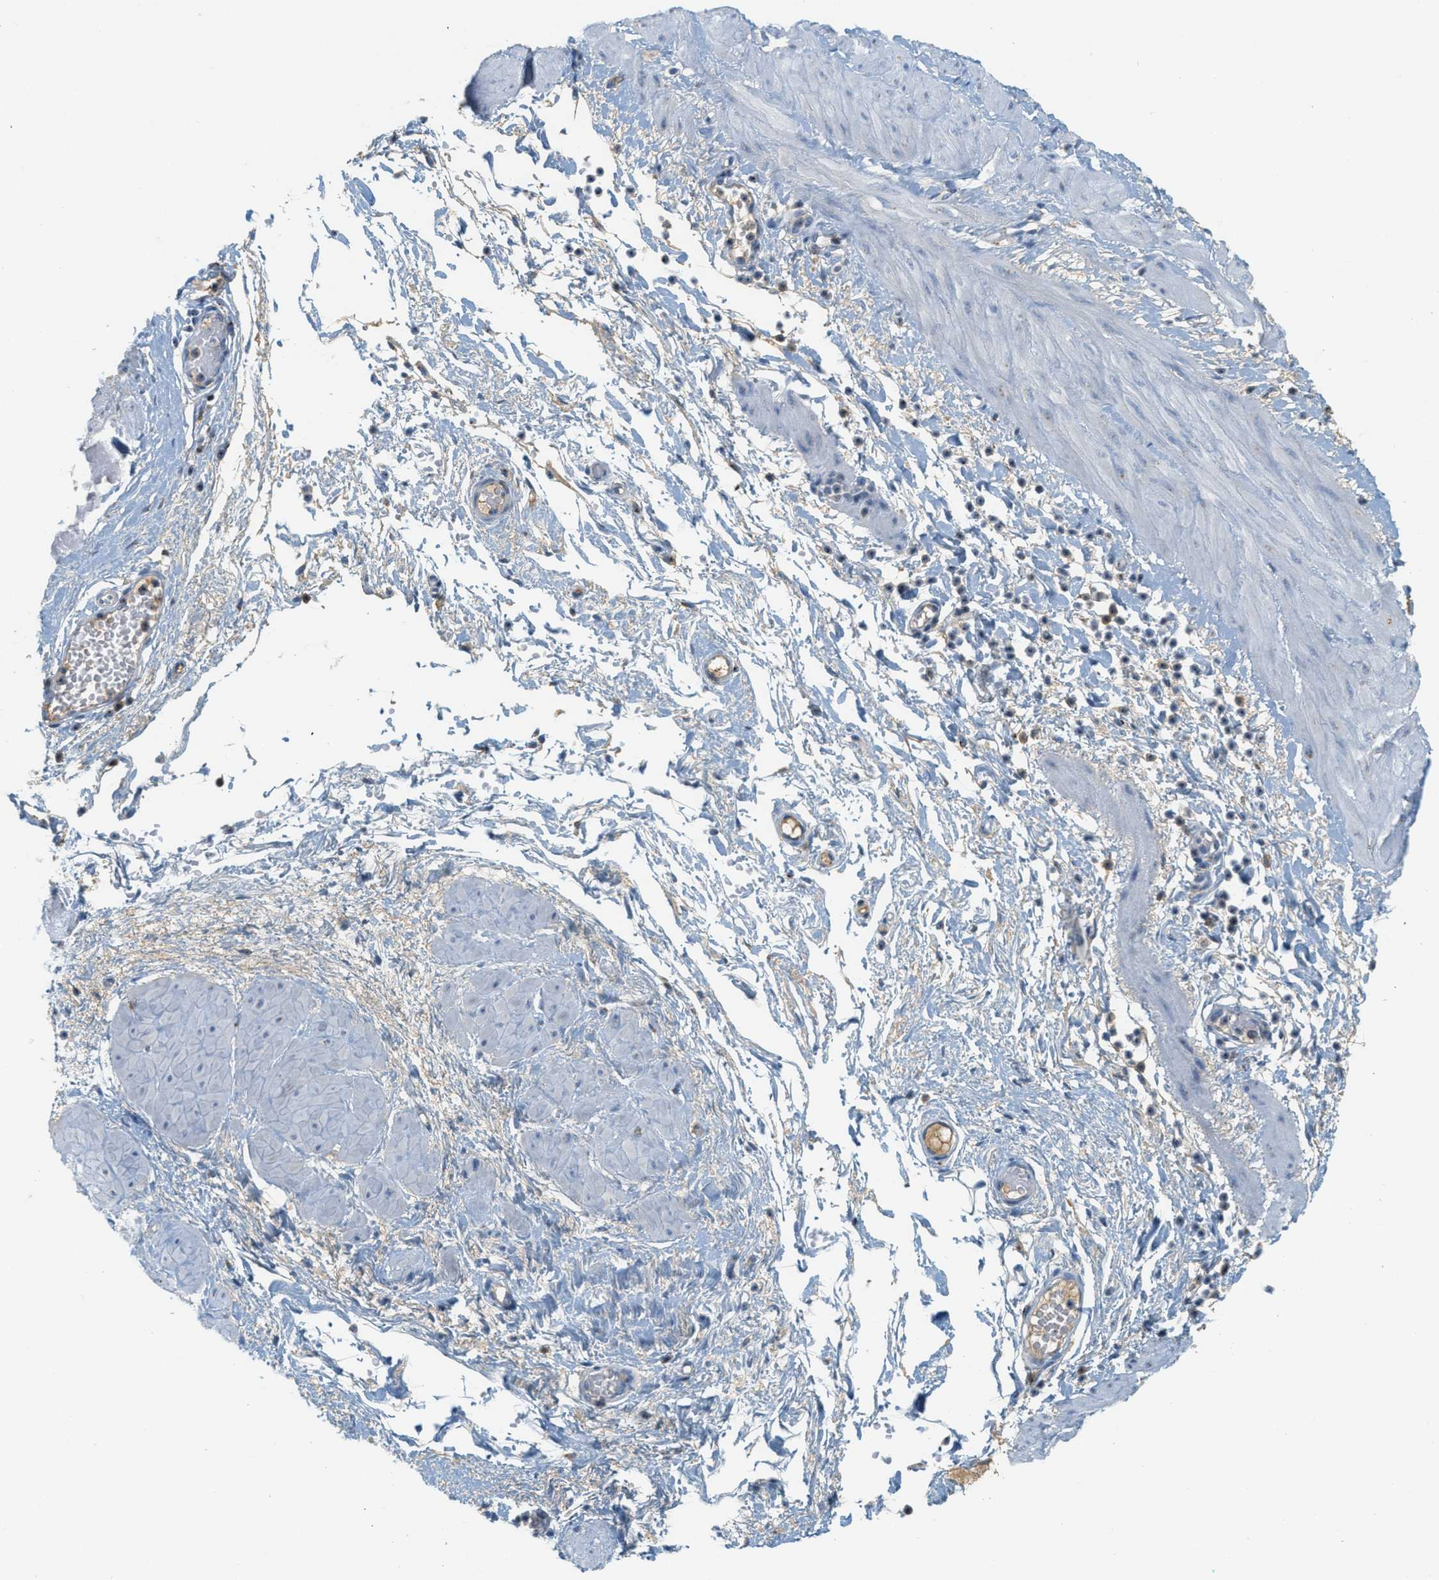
{"staining": {"intensity": "negative", "quantity": "none", "location": "none"}, "tissue": "adipose tissue", "cell_type": "Adipocytes", "image_type": "normal", "snomed": [{"axis": "morphology", "description": "Normal tissue, NOS"}, {"axis": "topography", "description": "Soft tissue"}, {"axis": "topography", "description": "Vascular tissue"}], "caption": "Normal adipose tissue was stained to show a protein in brown. There is no significant positivity in adipocytes. (Stains: DAB immunohistochemistry (IHC) with hematoxylin counter stain, Microscopy: brightfield microscopy at high magnification).", "gene": "ENTPD4", "patient": {"sex": "female", "age": 35}}